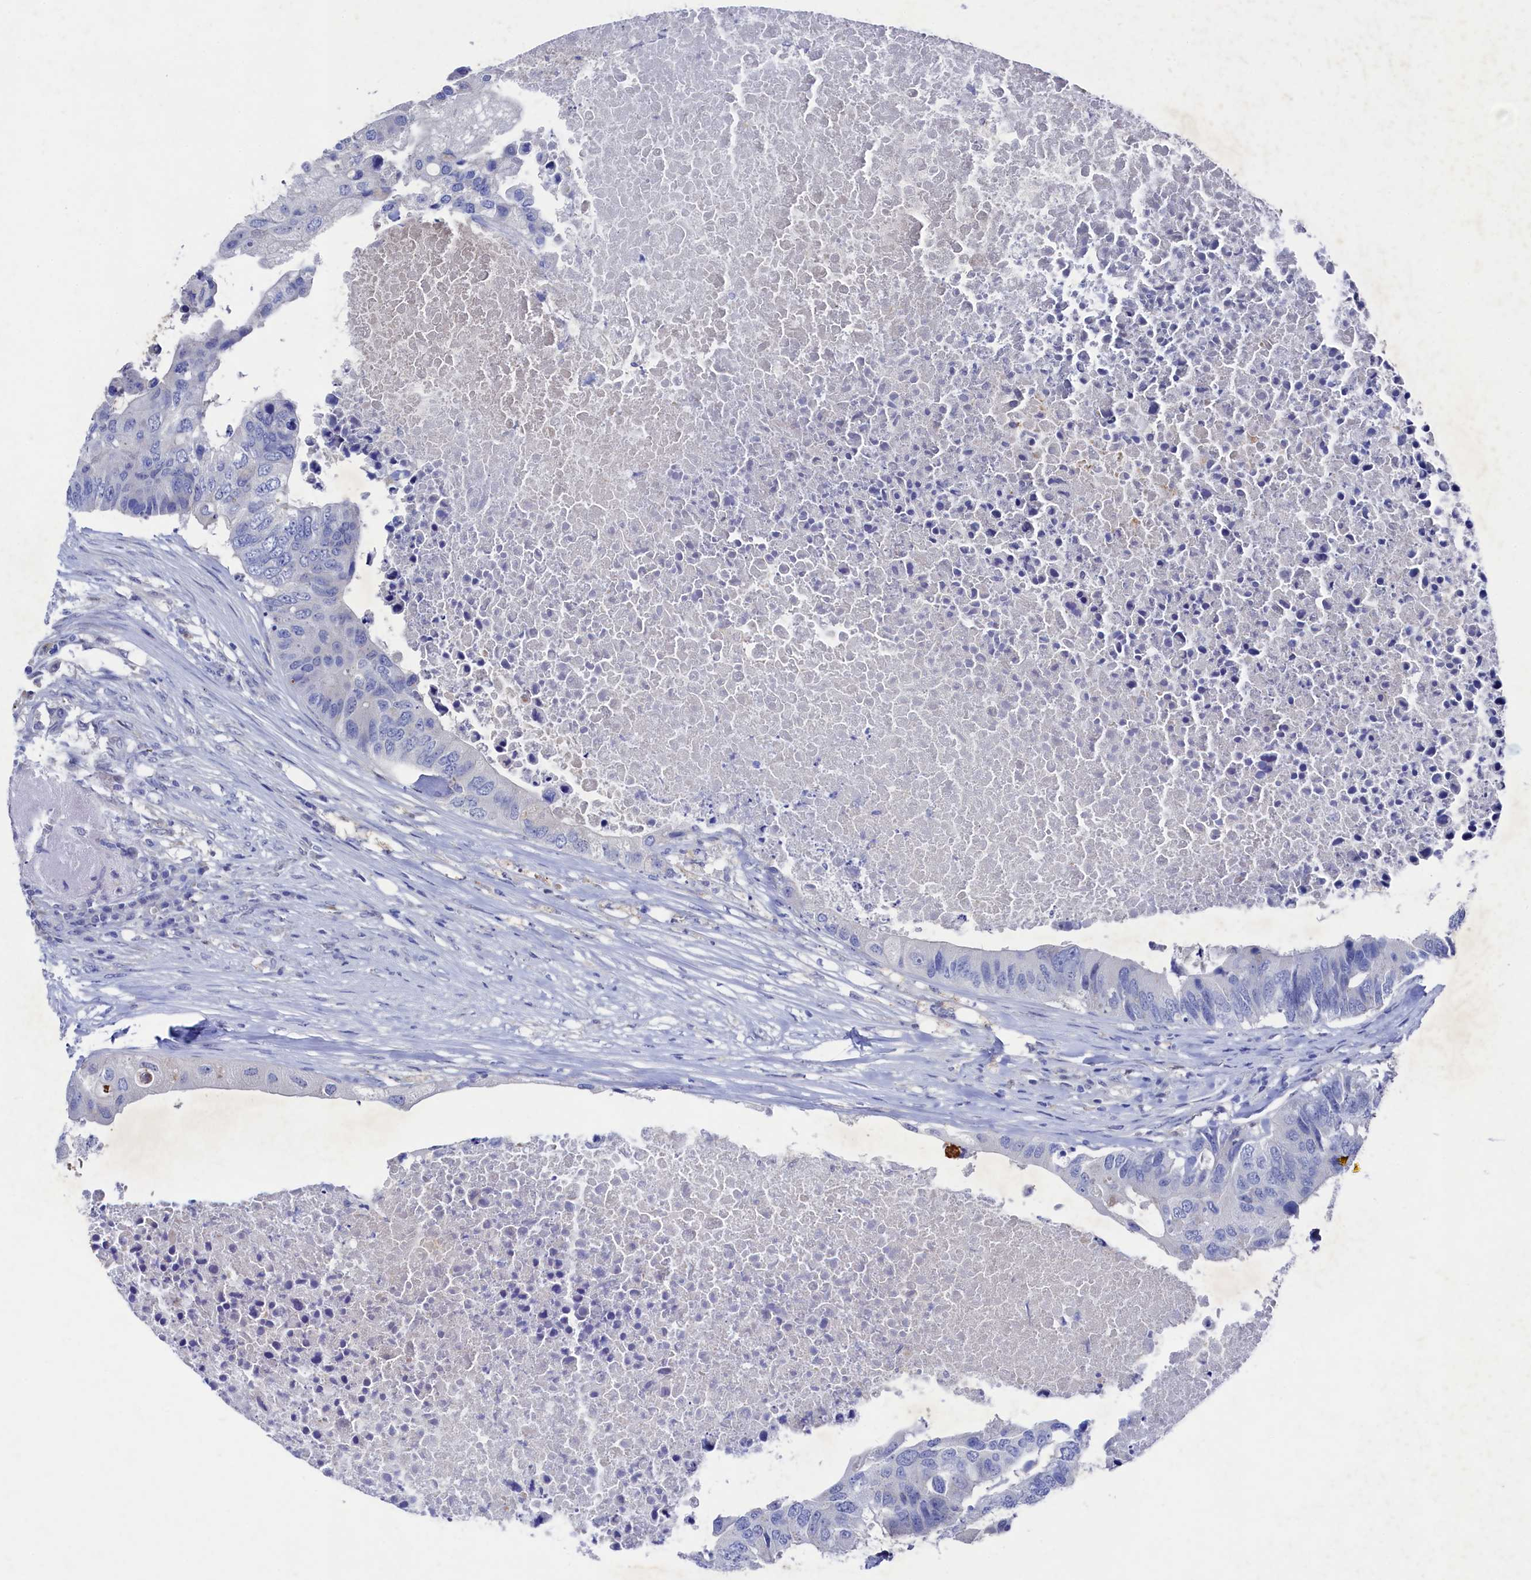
{"staining": {"intensity": "negative", "quantity": "none", "location": "none"}, "tissue": "colorectal cancer", "cell_type": "Tumor cells", "image_type": "cancer", "snomed": [{"axis": "morphology", "description": "Adenocarcinoma, NOS"}, {"axis": "topography", "description": "Colon"}], "caption": "Immunohistochemical staining of colorectal adenocarcinoma displays no significant positivity in tumor cells.", "gene": "RNH1", "patient": {"sex": "male", "age": 71}}